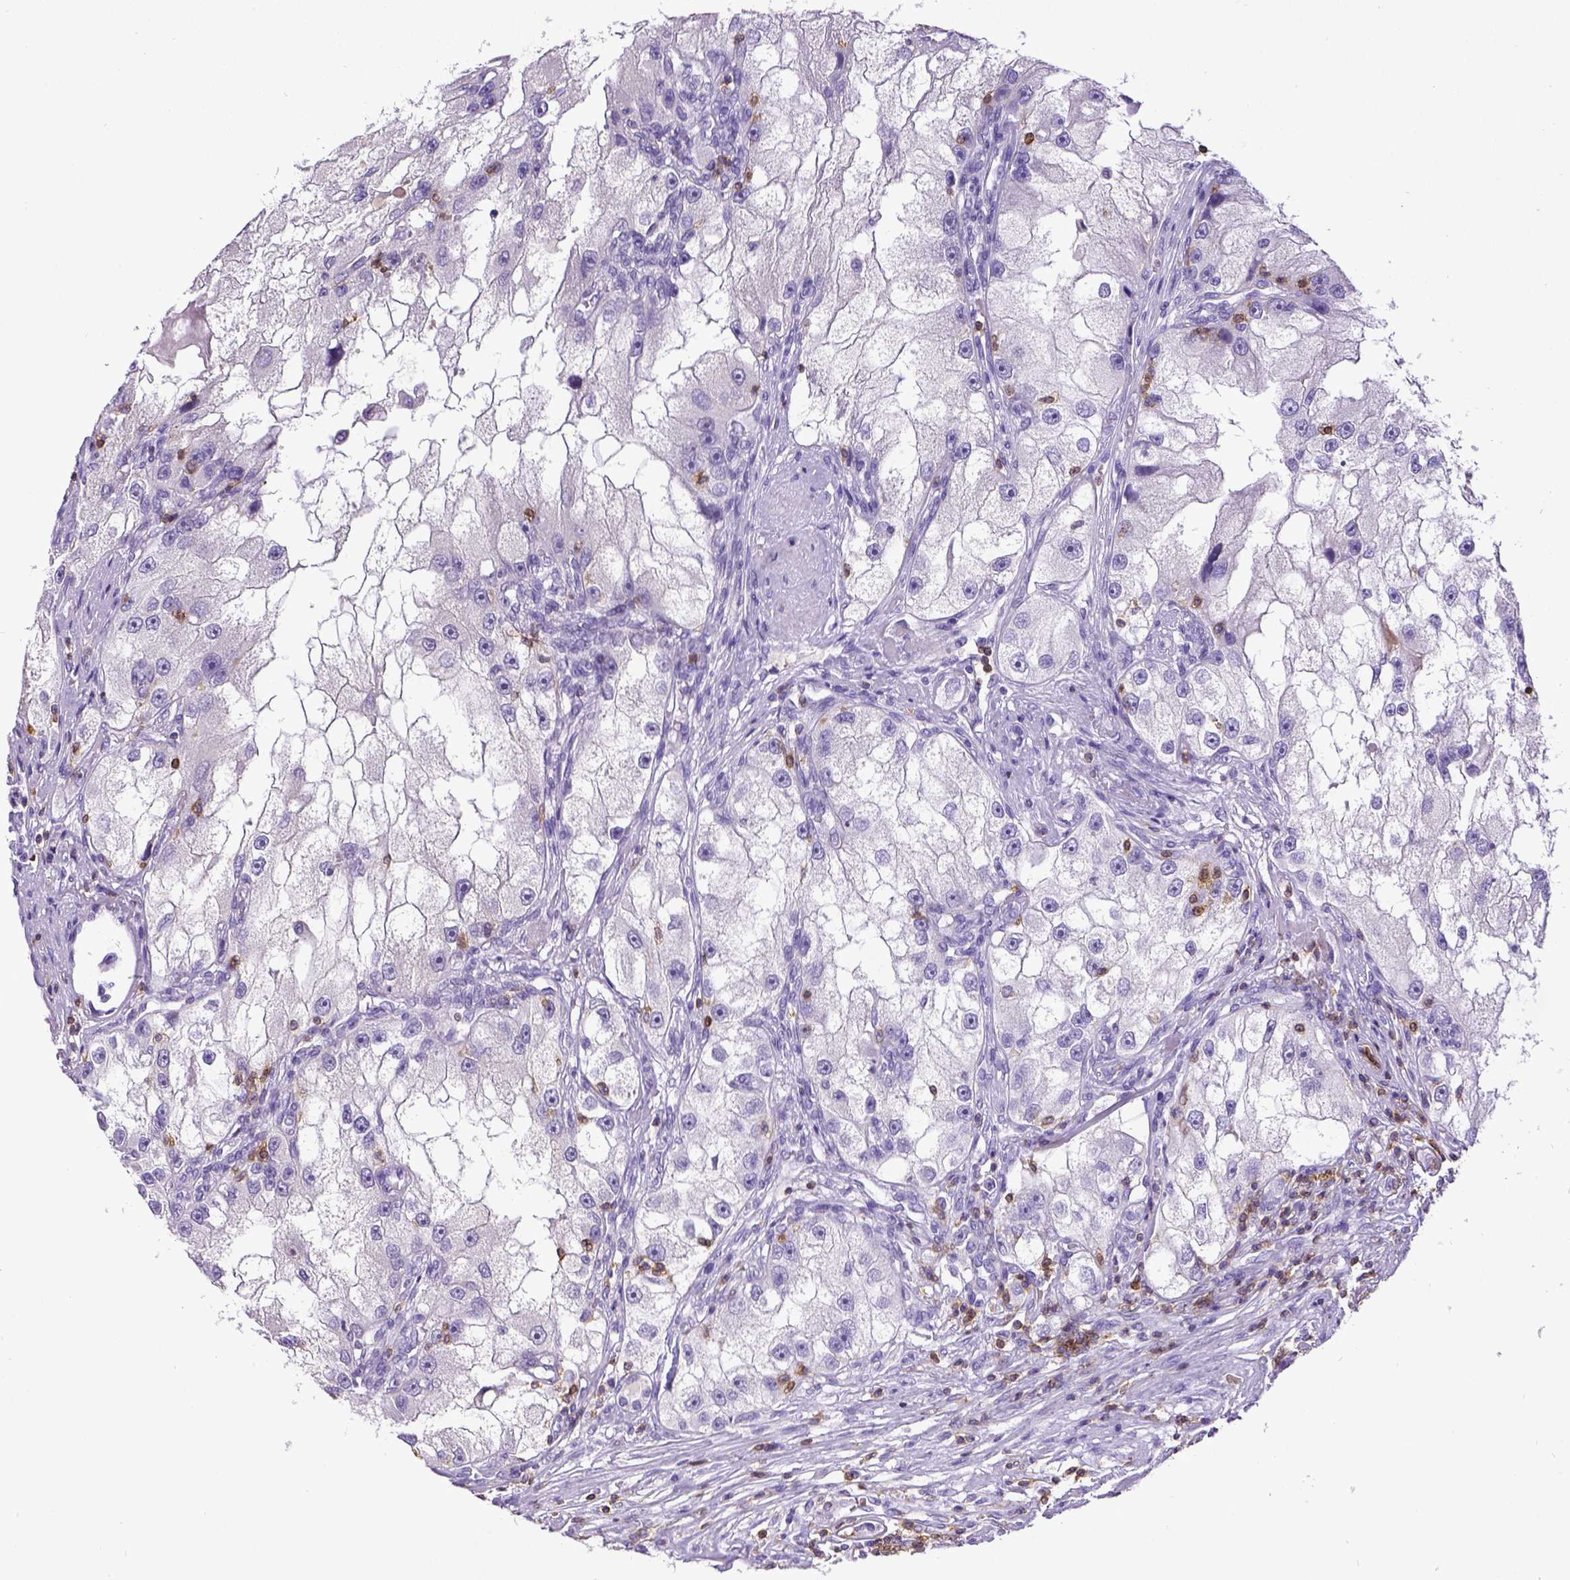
{"staining": {"intensity": "negative", "quantity": "none", "location": "none"}, "tissue": "renal cancer", "cell_type": "Tumor cells", "image_type": "cancer", "snomed": [{"axis": "morphology", "description": "Adenocarcinoma, NOS"}, {"axis": "topography", "description": "Kidney"}], "caption": "This is an IHC micrograph of adenocarcinoma (renal). There is no staining in tumor cells.", "gene": "CD3E", "patient": {"sex": "male", "age": 63}}